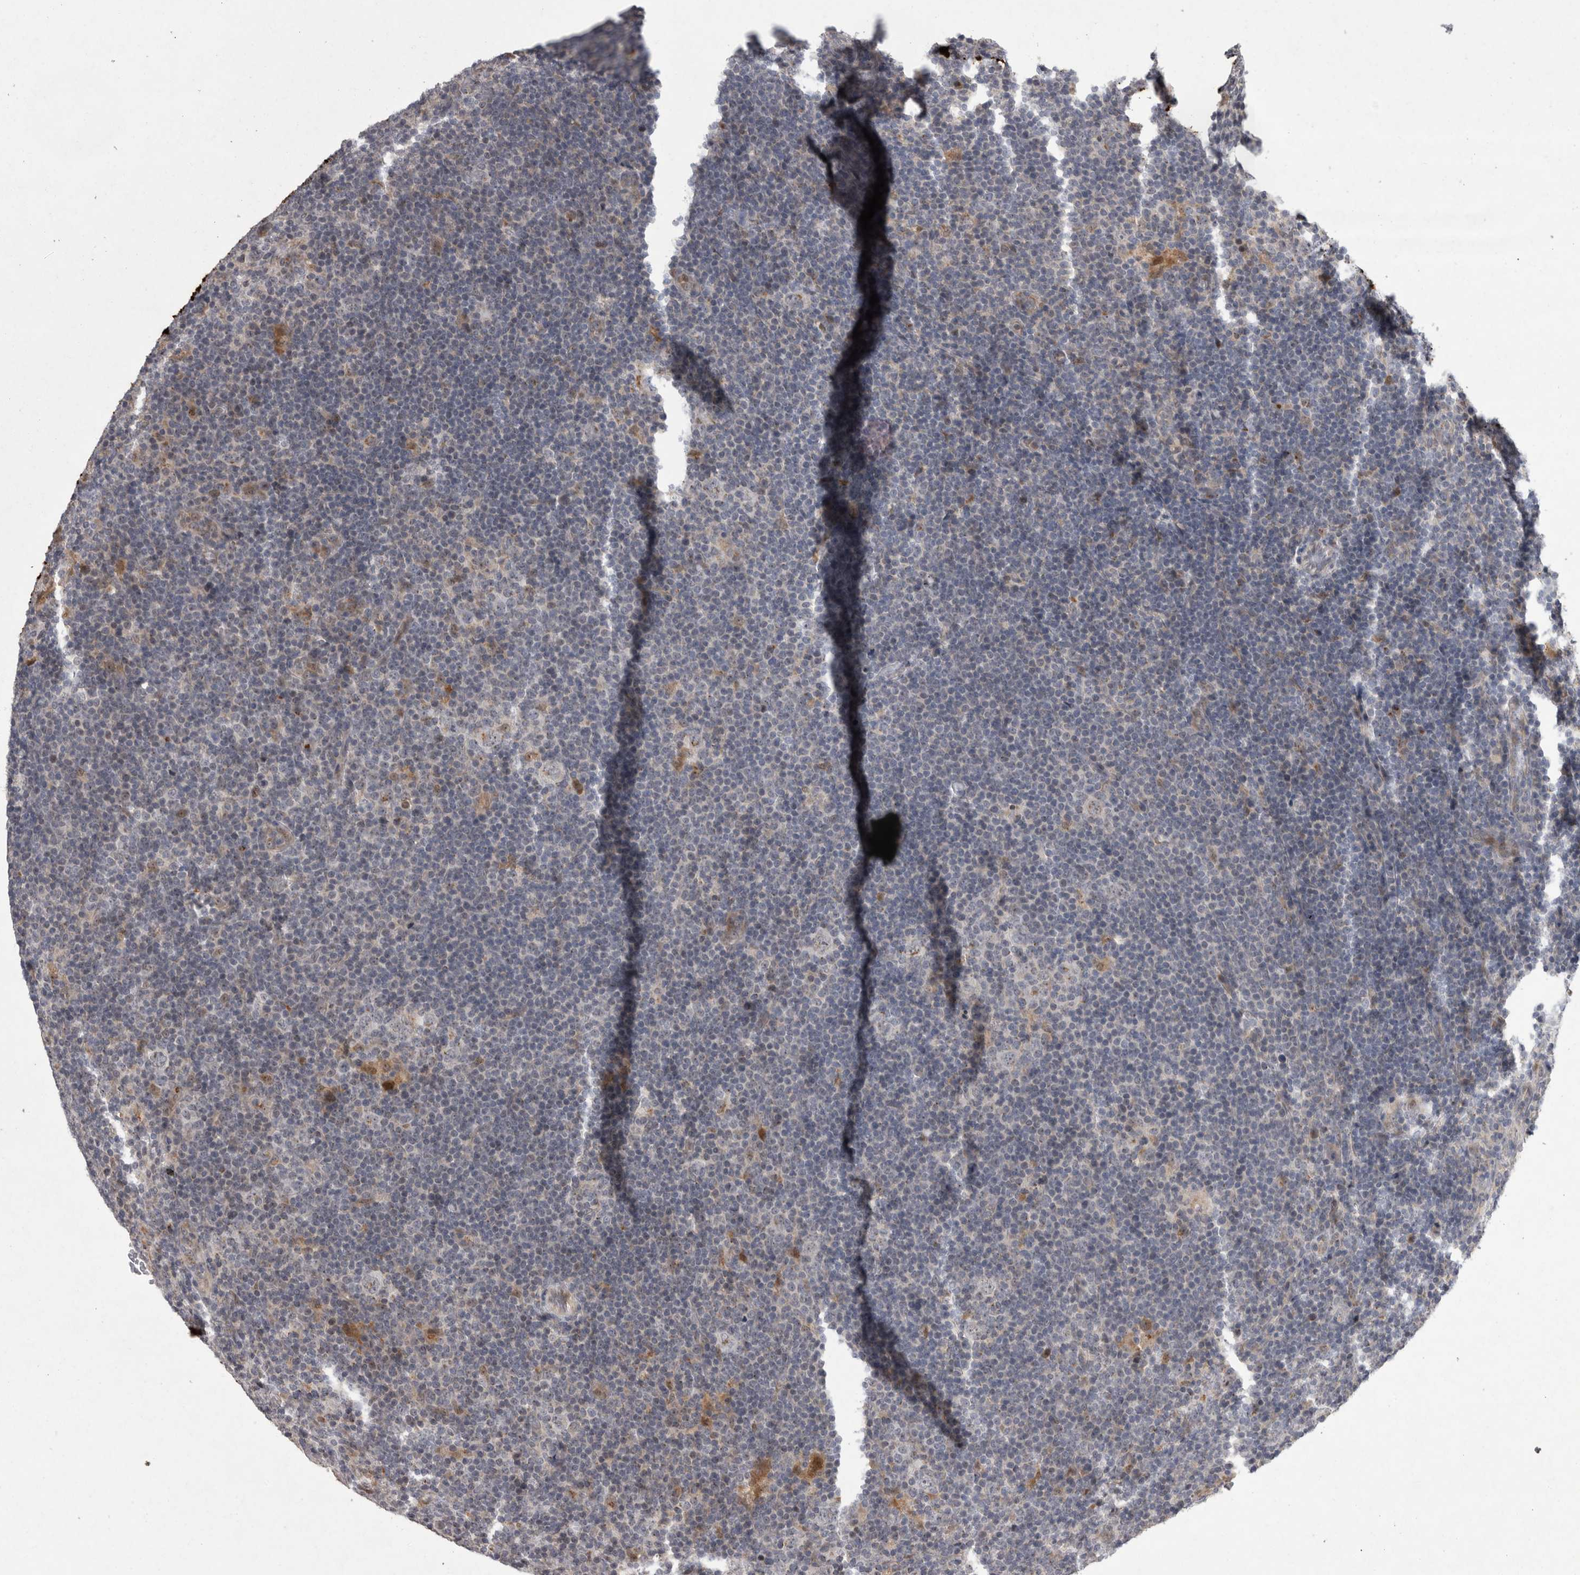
{"staining": {"intensity": "negative", "quantity": "none", "location": "none"}, "tissue": "lymphoma", "cell_type": "Tumor cells", "image_type": "cancer", "snomed": [{"axis": "morphology", "description": "Hodgkin's disease, NOS"}, {"axis": "topography", "description": "Lymph node"}], "caption": "Immunohistochemistry (IHC) of Hodgkin's disease shows no staining in tumor cells.", "gene": "MAN2A1", "patient": {"sex": "female", "age": 57}}